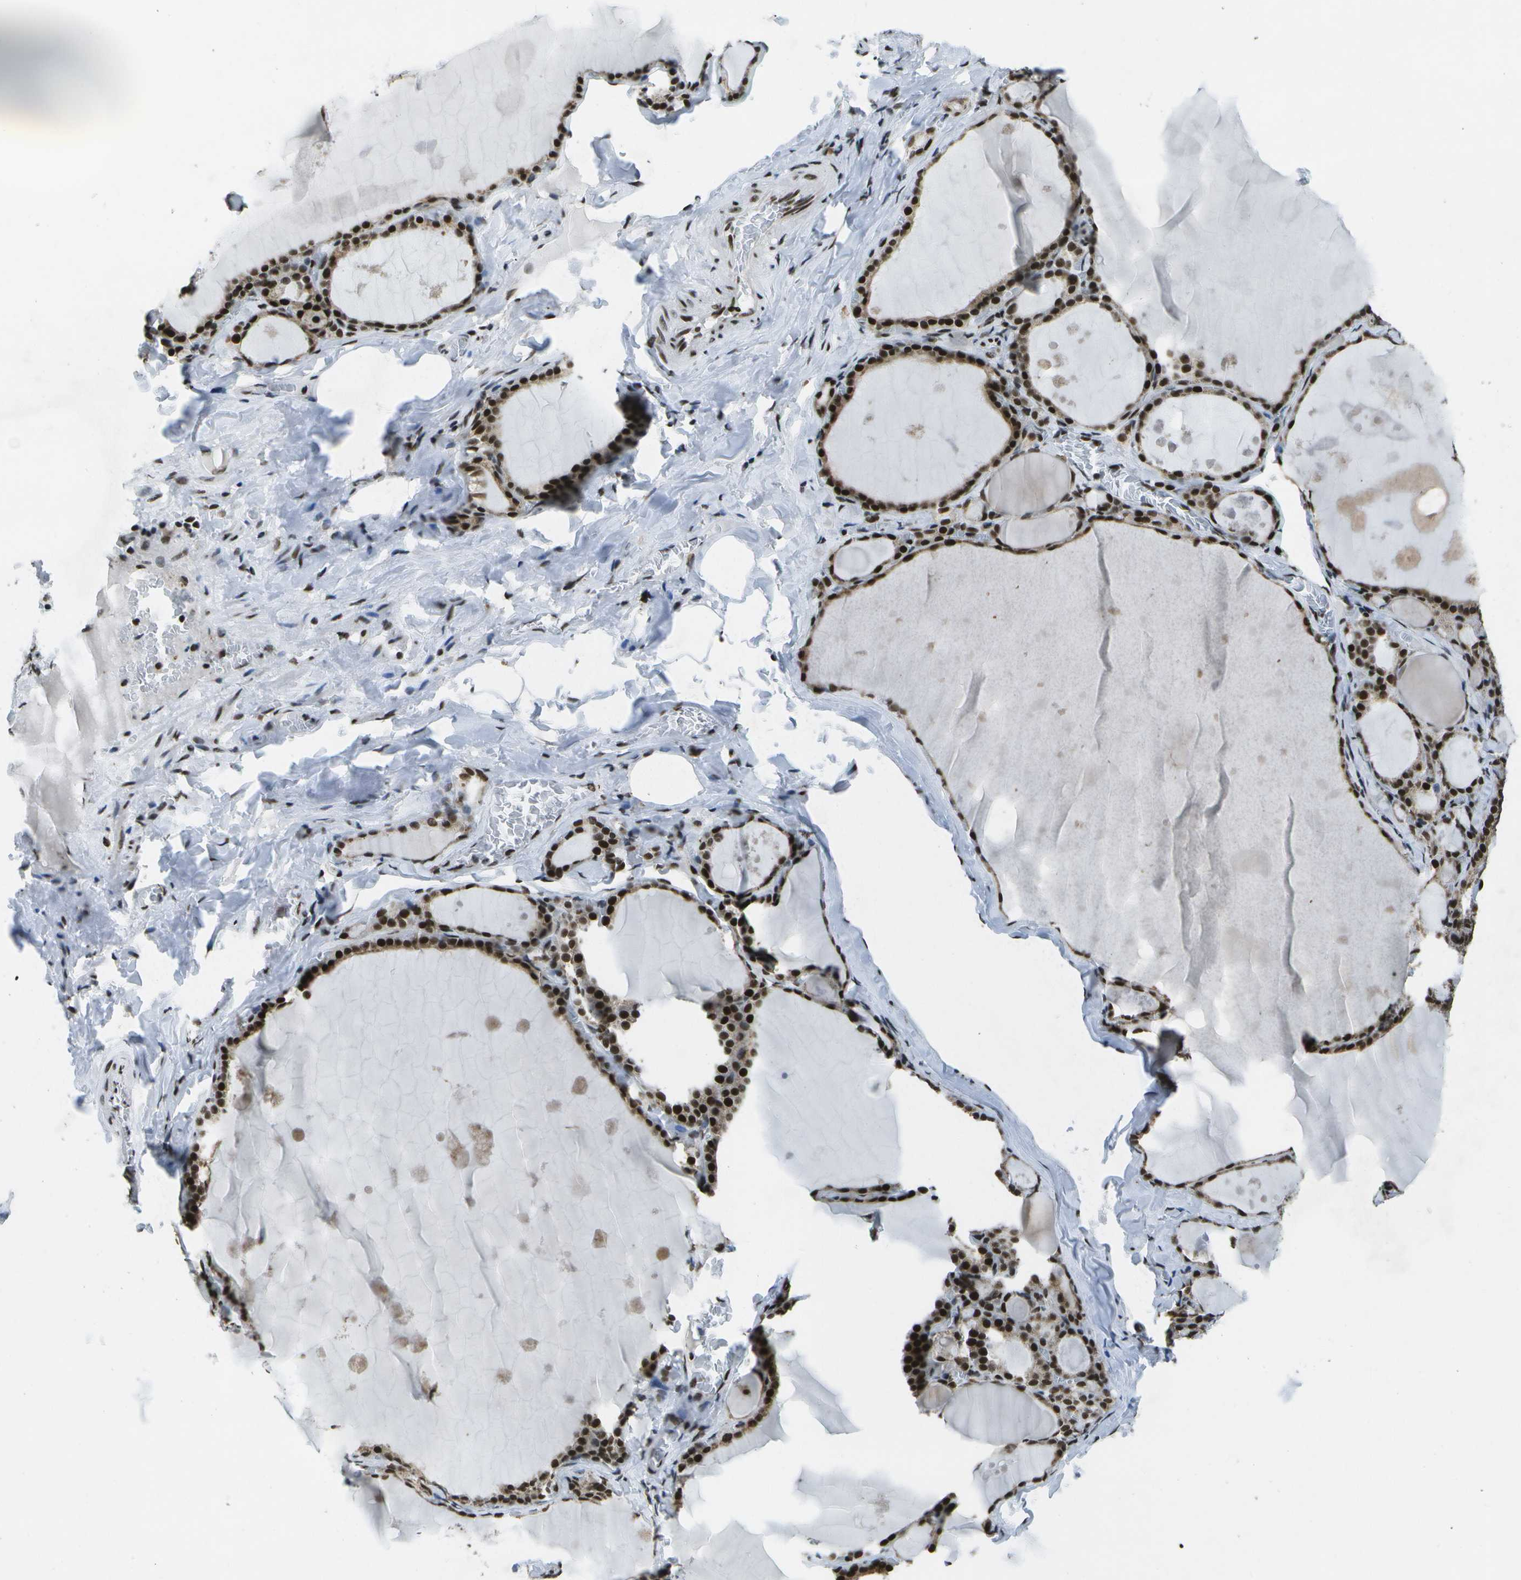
{"staining": {"intensity": "strong", "quantity": ">75%", "location": "nuclear"}, "tissue": "thyroid gland", "cell_type": "Glandular cells", "image_type": "normal", "snomed": [{"axis": "morphology", "description": "Normal tissue, NOS"}, {"axis": "topography", "description": "Thyroid gland"}], "caption": "This is an image of IHC staining of normal thyroid gland, which shows strong staining in the nuclear of glandular cells.", "gene": "NSRP1", "patient": {"sex": "male", "age": 56}}